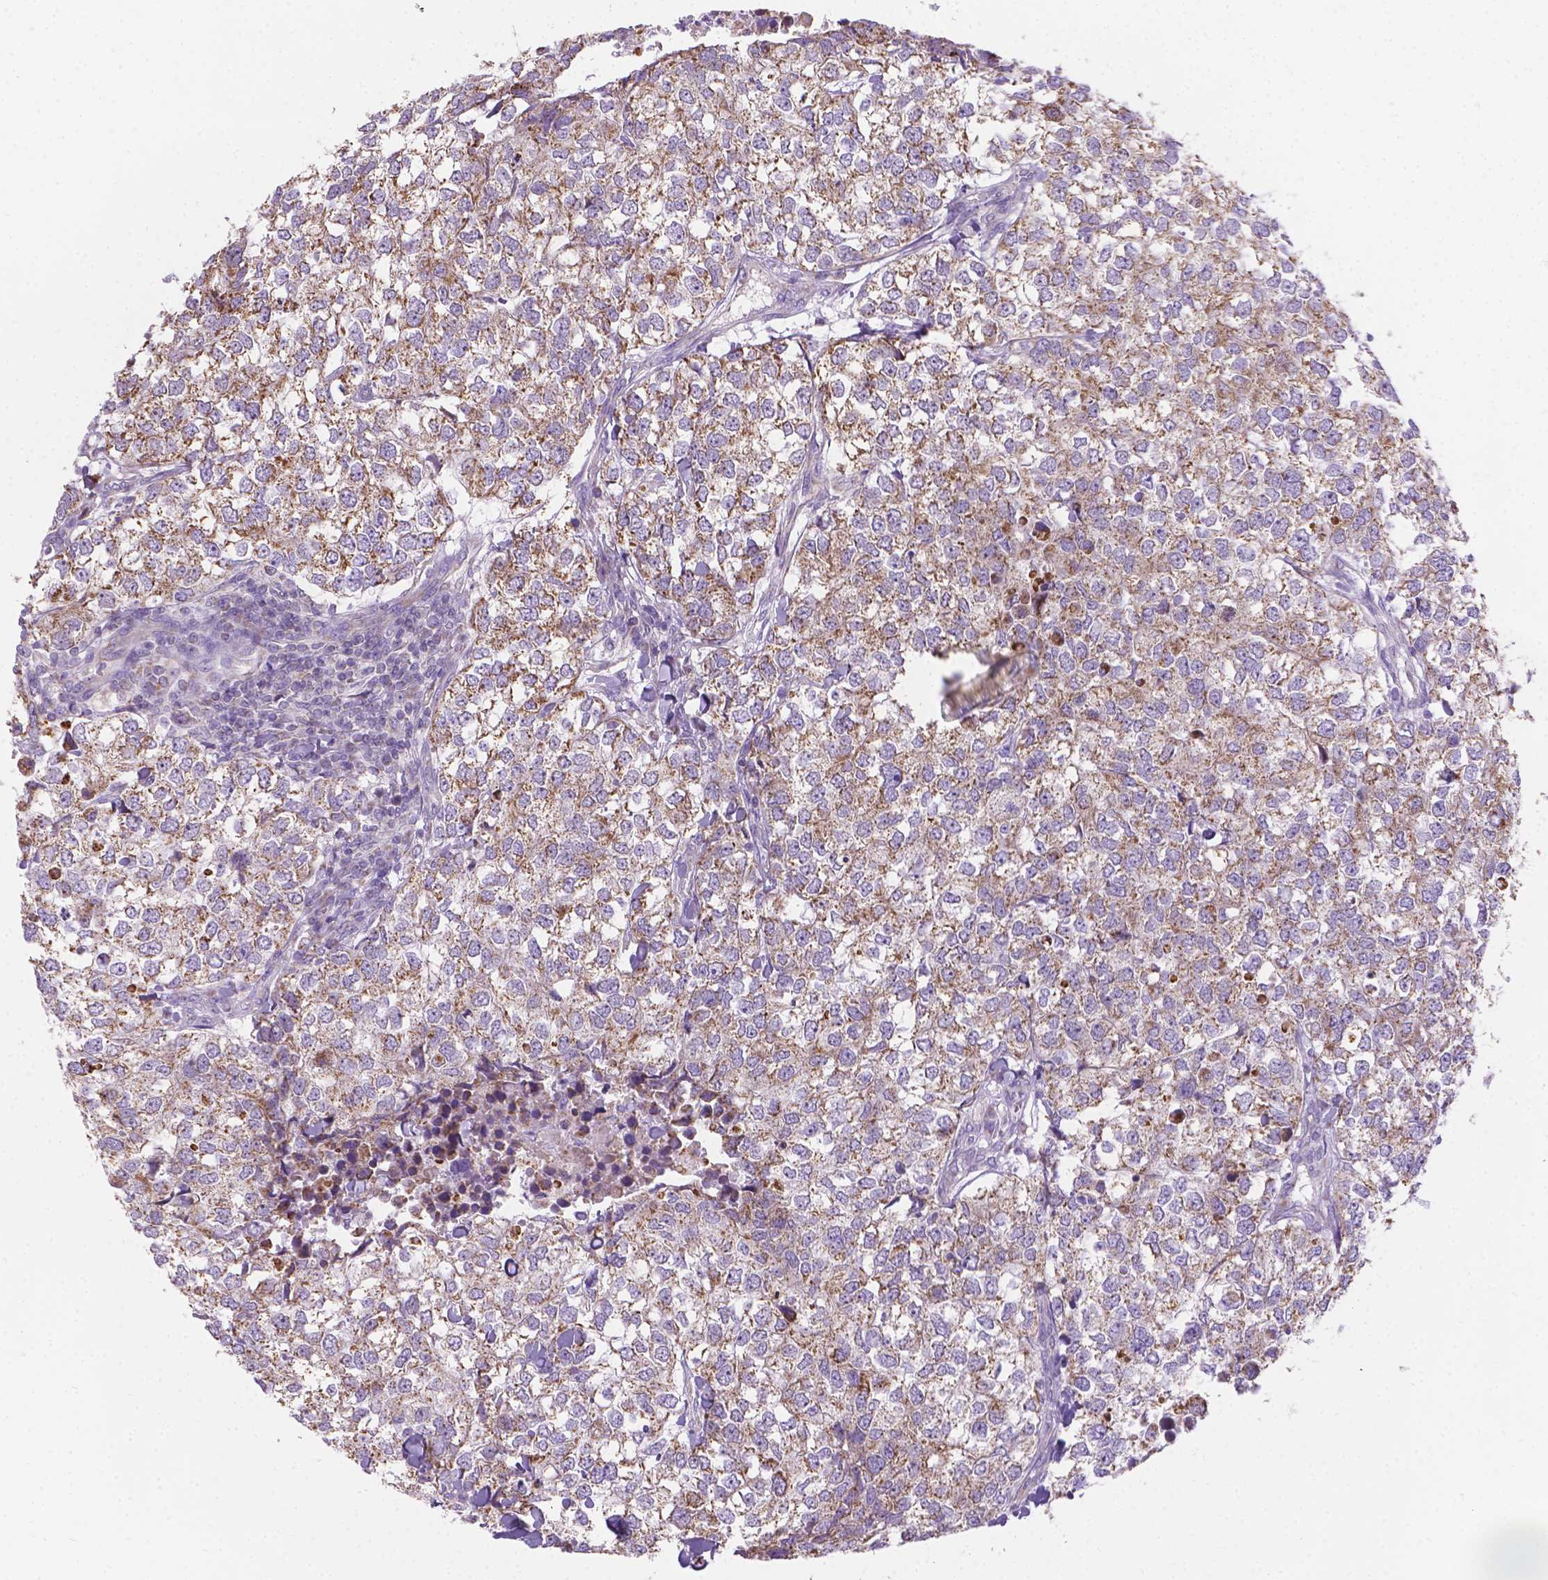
{"staining": {"intensity": "moderate", "quantity": "25%-75%", "location": "cytoplasmic/membranous"}, "tissue": "breast cancer", "cell_type": "Tumor cells", "image_type": "cancer", "snomed": [{"axis": "morphology", "description": "Duct carcinoma"}, {"axis": "topography", "description": "Breast"}], "caption": "Immunohistochemical staining of human breast cancer shows medium levels of moderate cytoplasmic/membranous expression in approximately 25%-75% of tumor cells.", "gene": "CSPG5", "patient": {"sex": "female", "age": 30}}